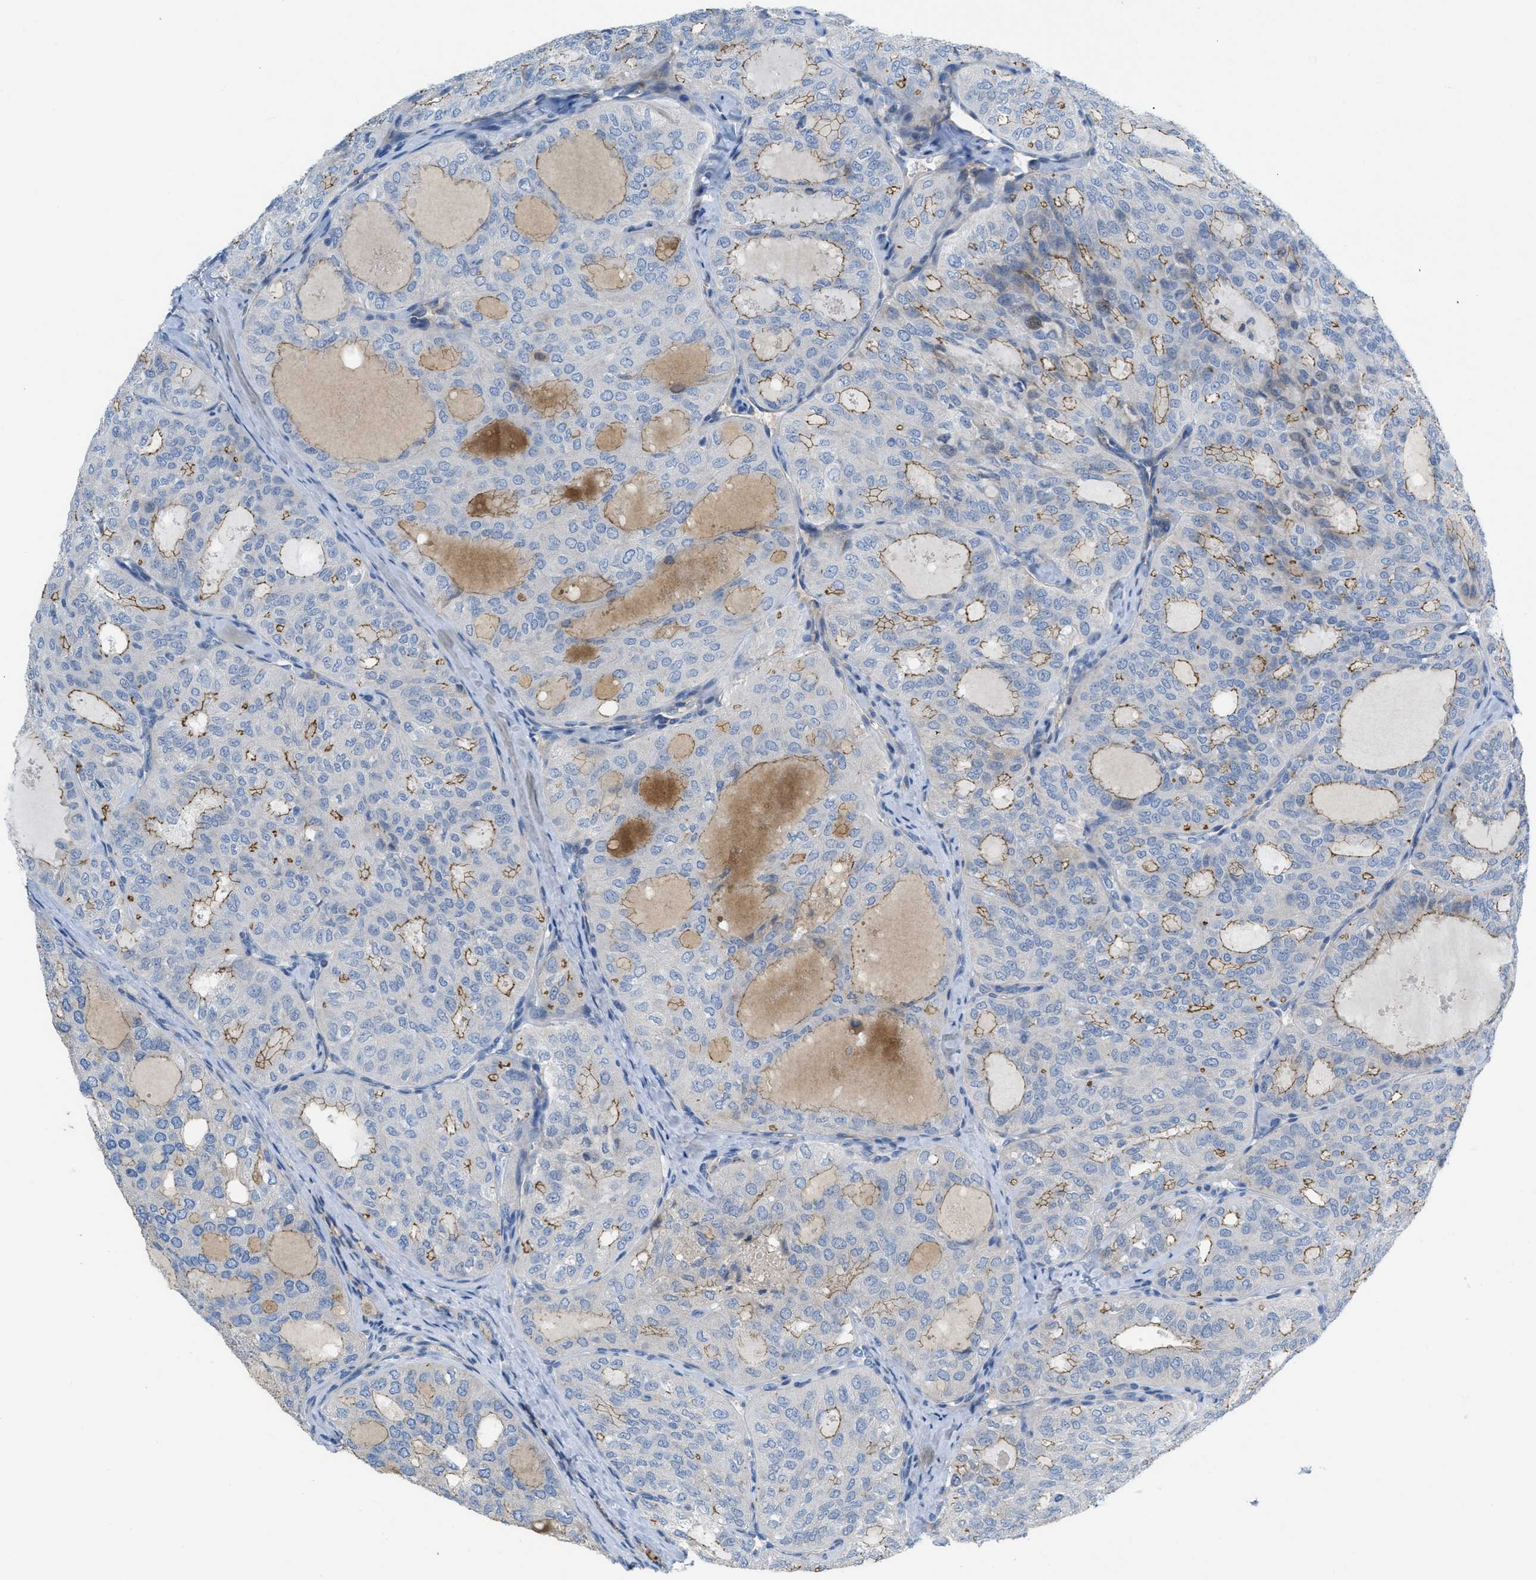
{"staining": {"intensity": "weak", "quantity": "25%-75%", "location": "cytoplasmic/membranous"}, "tissue": "thyroid cancer", "cell_type": "Tumor cells", "image_type": "cancer", "snomed": [{"axis": "morphology", "description": "Follicular adenoma carcinoma, NOS"}, {"axis": "topography", "description": "Thyroid gland"}], "caption": "Protein positivity by IHC displays weak cytoplasmic/membranous positivity in approximately 25%-75% of tumor cells in thyroid cancer.", "gene": "CRB3", "patient": {"sex": "male", "age": 75}}